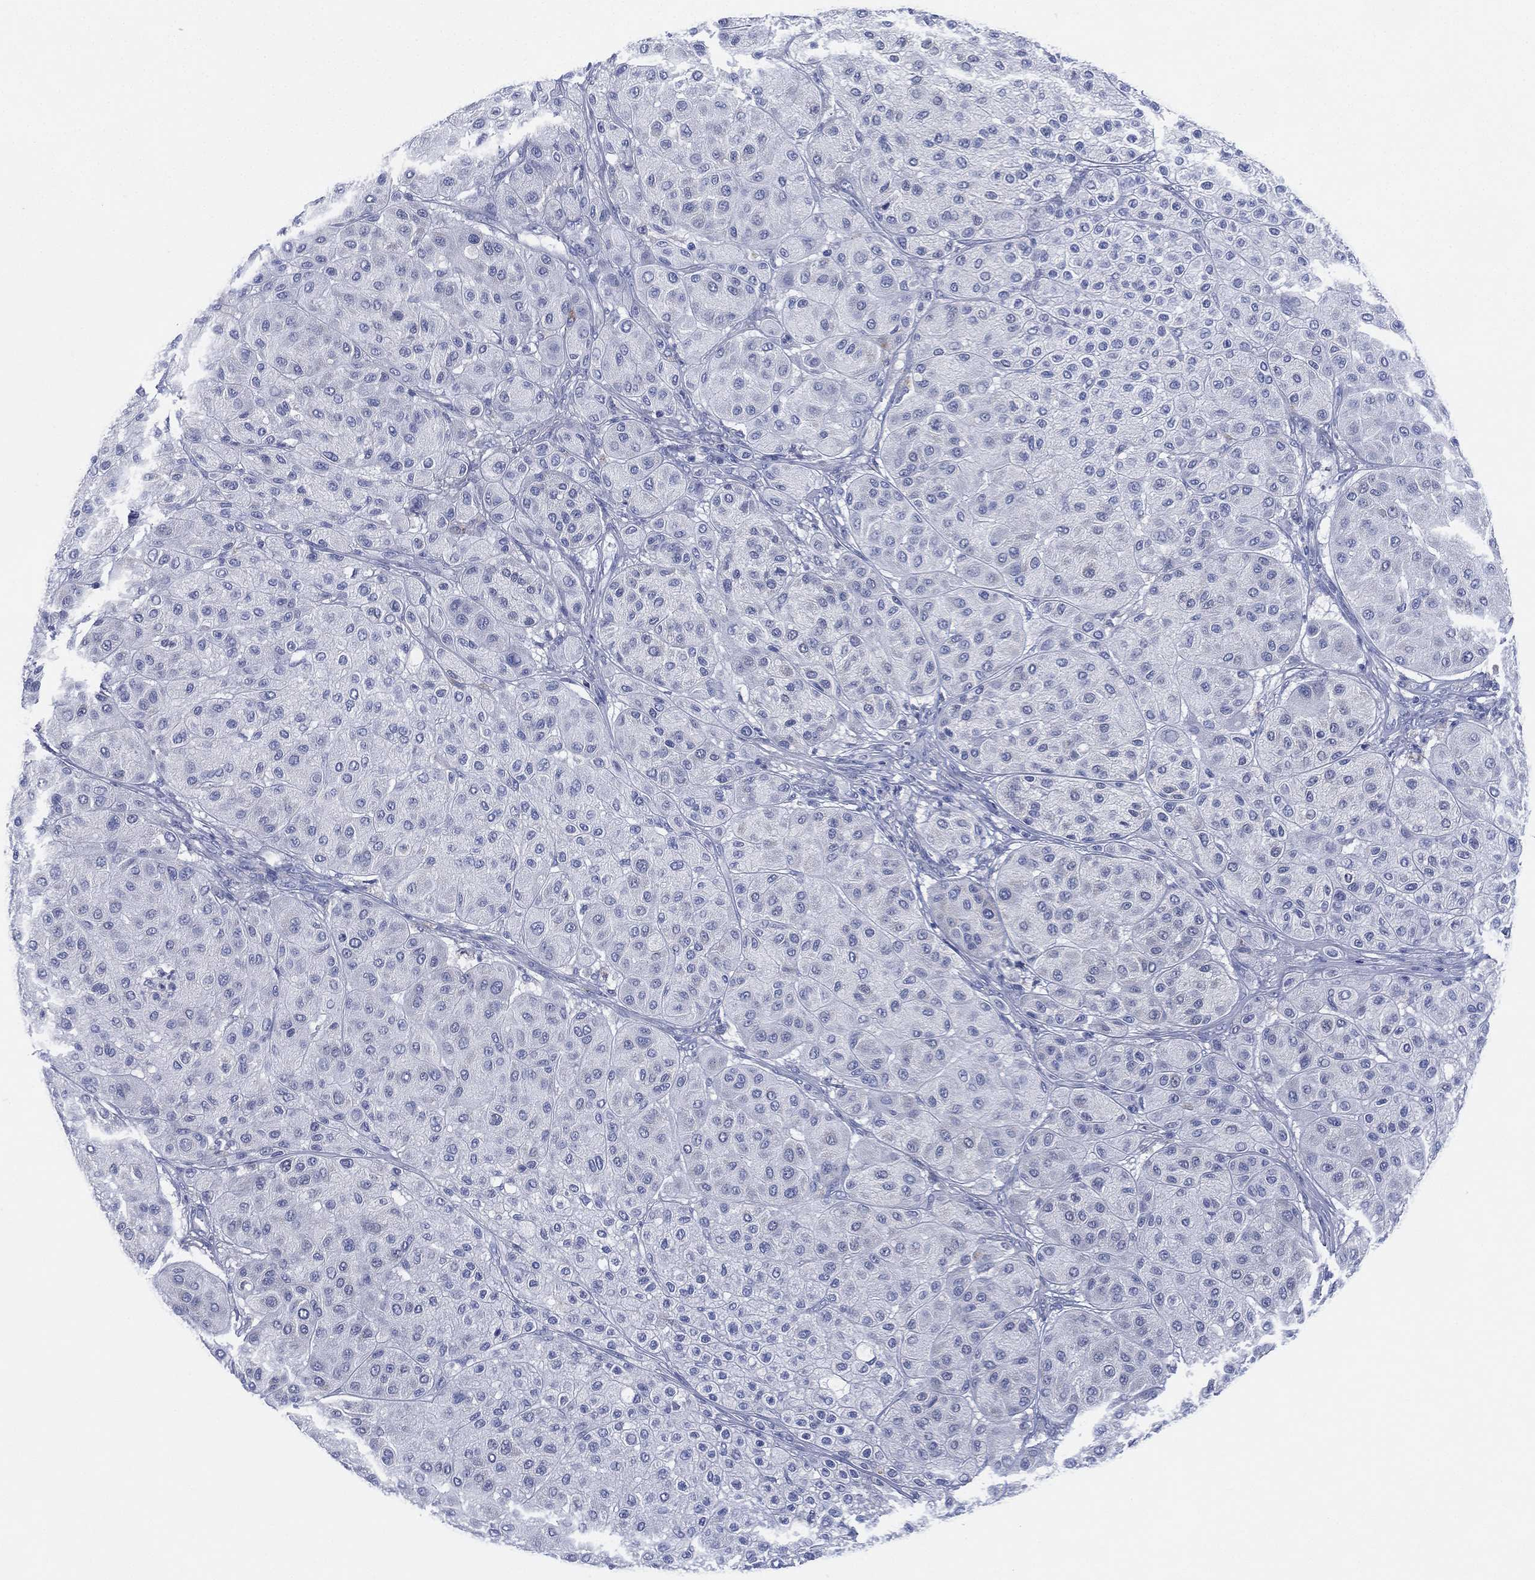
{"staining": {"intensity": "negative", "quantity": "none", "location": "none"}, "tissue": "melanoma", "cell_type": "Tumor cells", "image_type": "cancer", "snomed": [{"axis": "morphology", "description": "Malignant melanoma, Metastatic site"}, {"axis": "topography", "description": "Smooth muscle"}], "caption": "Human melanoma stained for a protein using immunohistochemistry (IHC) exhibits no staining in tumor cells.", "gene": "ADAD2", "patient": {"sex": "male", "age": 41}}